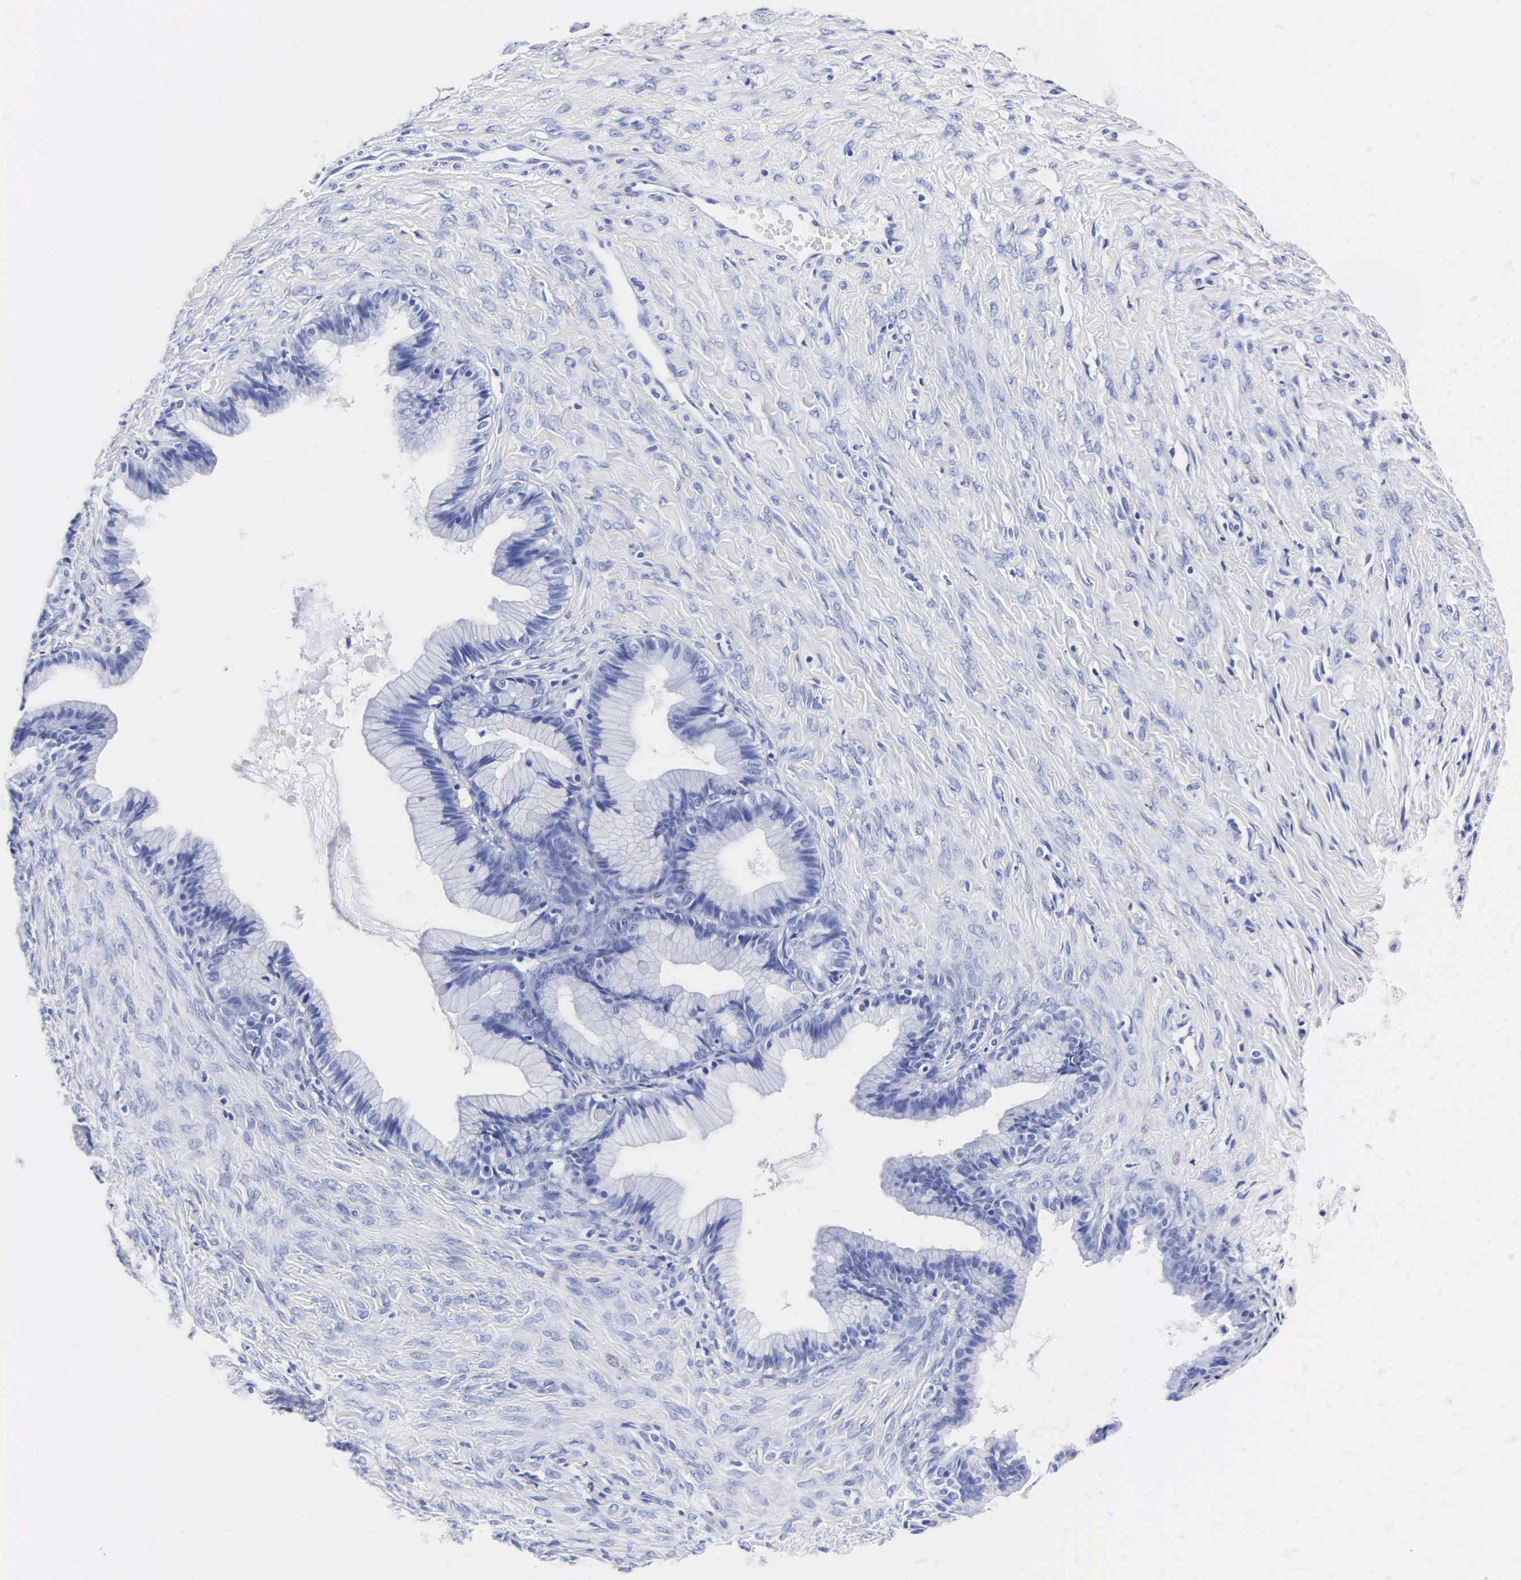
{"staining": {"intensity": "negative", "quantity": "none", "location": "none"}, "tissue": "ovarian cancer", "cell_type": "Tumor cells", "image_type": "cancer", "snomed": [{"axis": "morphology", "description": "Cystadenocarcinoma, mucinous, NOS"}, {"axis": "topography", "description": "Ovary"}], "caption": "Immunohistochemical staining of ovarian cancer (mucinous cystadenocarcinoma) reveals no significant staining in tumor cells.", "gene": "MB", "patient": {"sex": "female", "age": 41}}